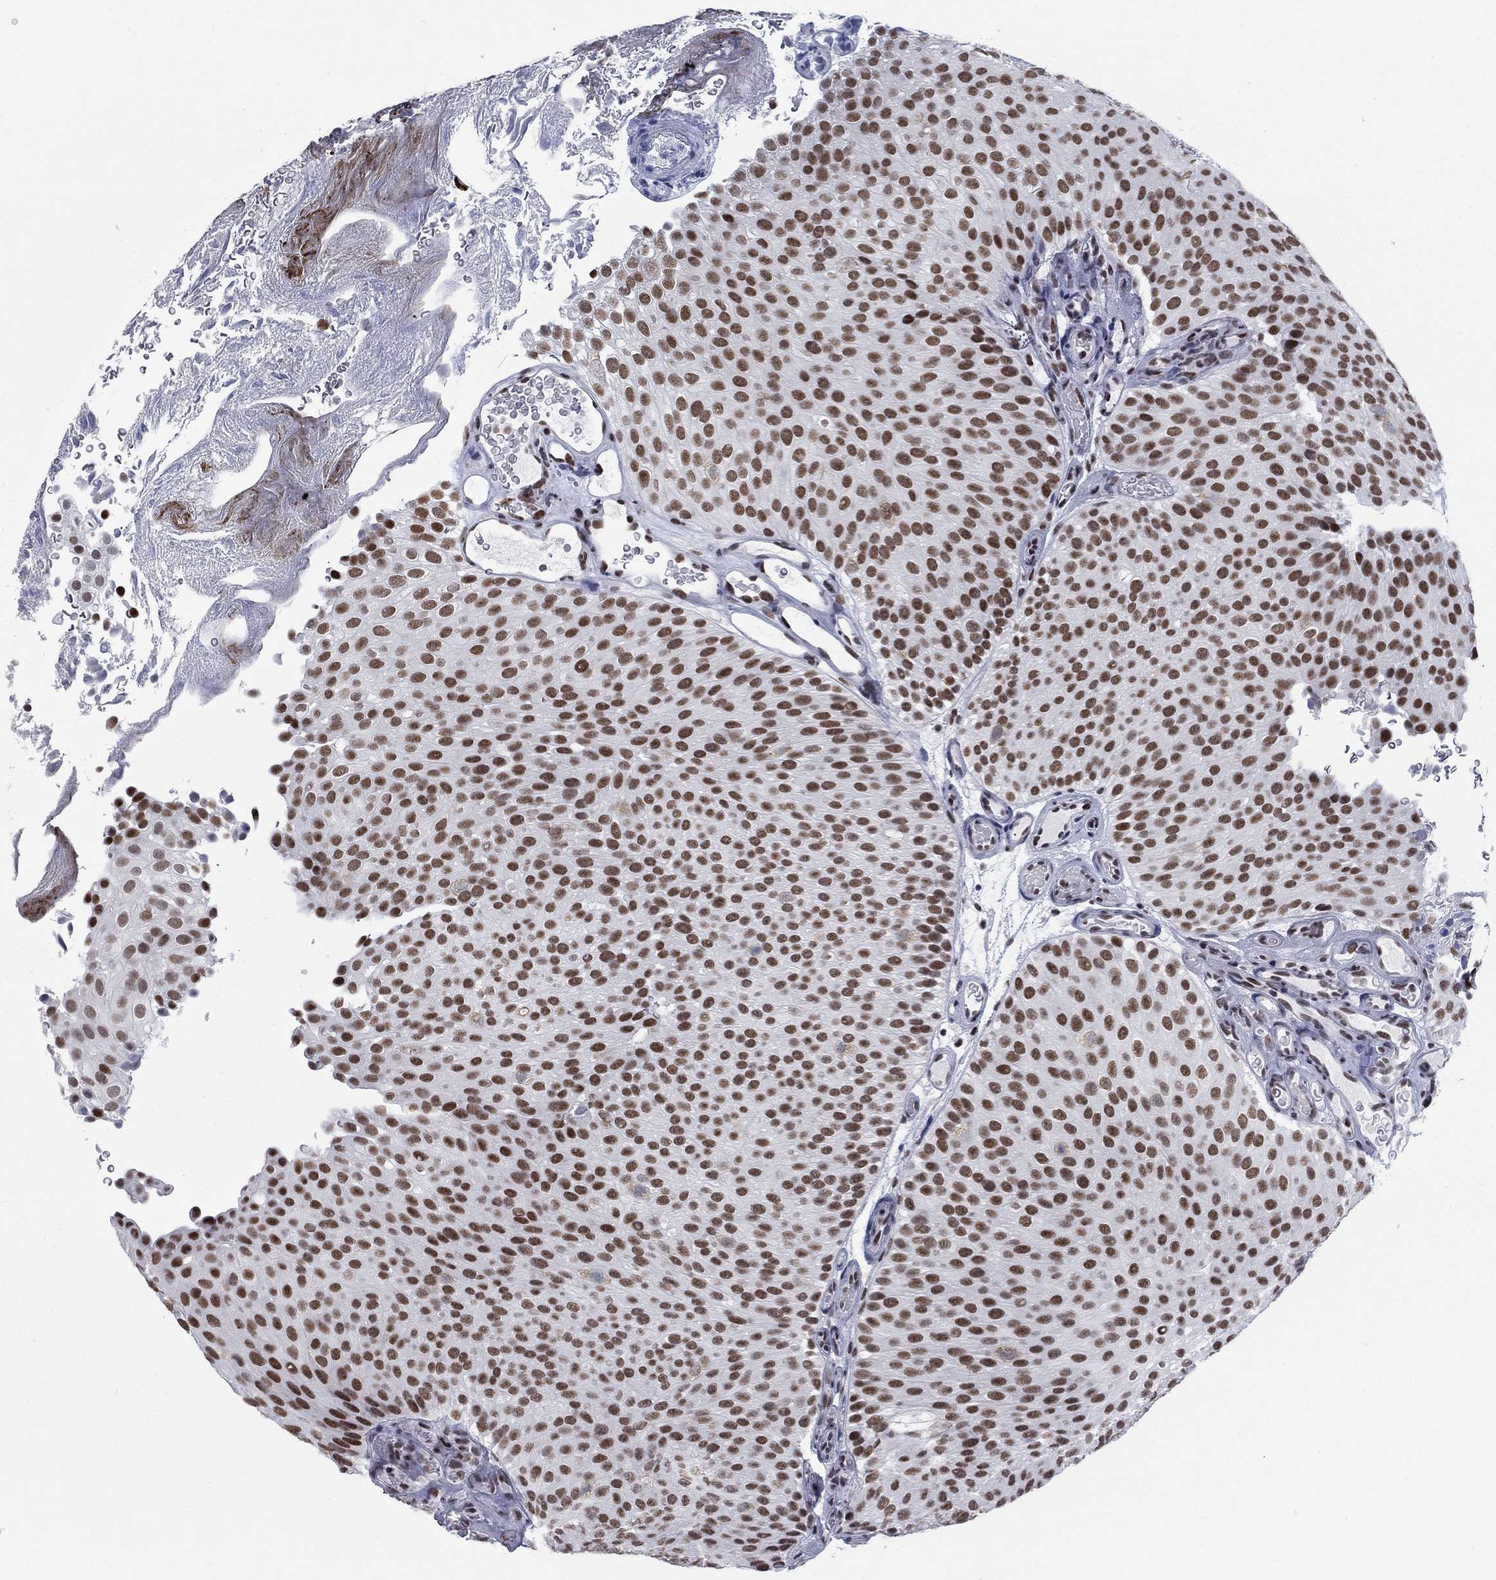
{"staining": {"intensity": "strong", "quantity": ">75%", "location": "nuclear"}, "tissue": "urothelial cancer", "cell_type": "Tumor cells", "image_type": "cancer", "snomed": [{"axis": "morphology", "description": "Urothelial carcinoma, Low grade"}, {"axis": "topography", "description": "Urinary bladder"}], "caption": "A high amount of strong nuclear positivity is seen in about >75% of tumor cells in urothelial cancer tissue.", "gene": "NPAS3", "patient": {"sex": "male", "age": 78}}